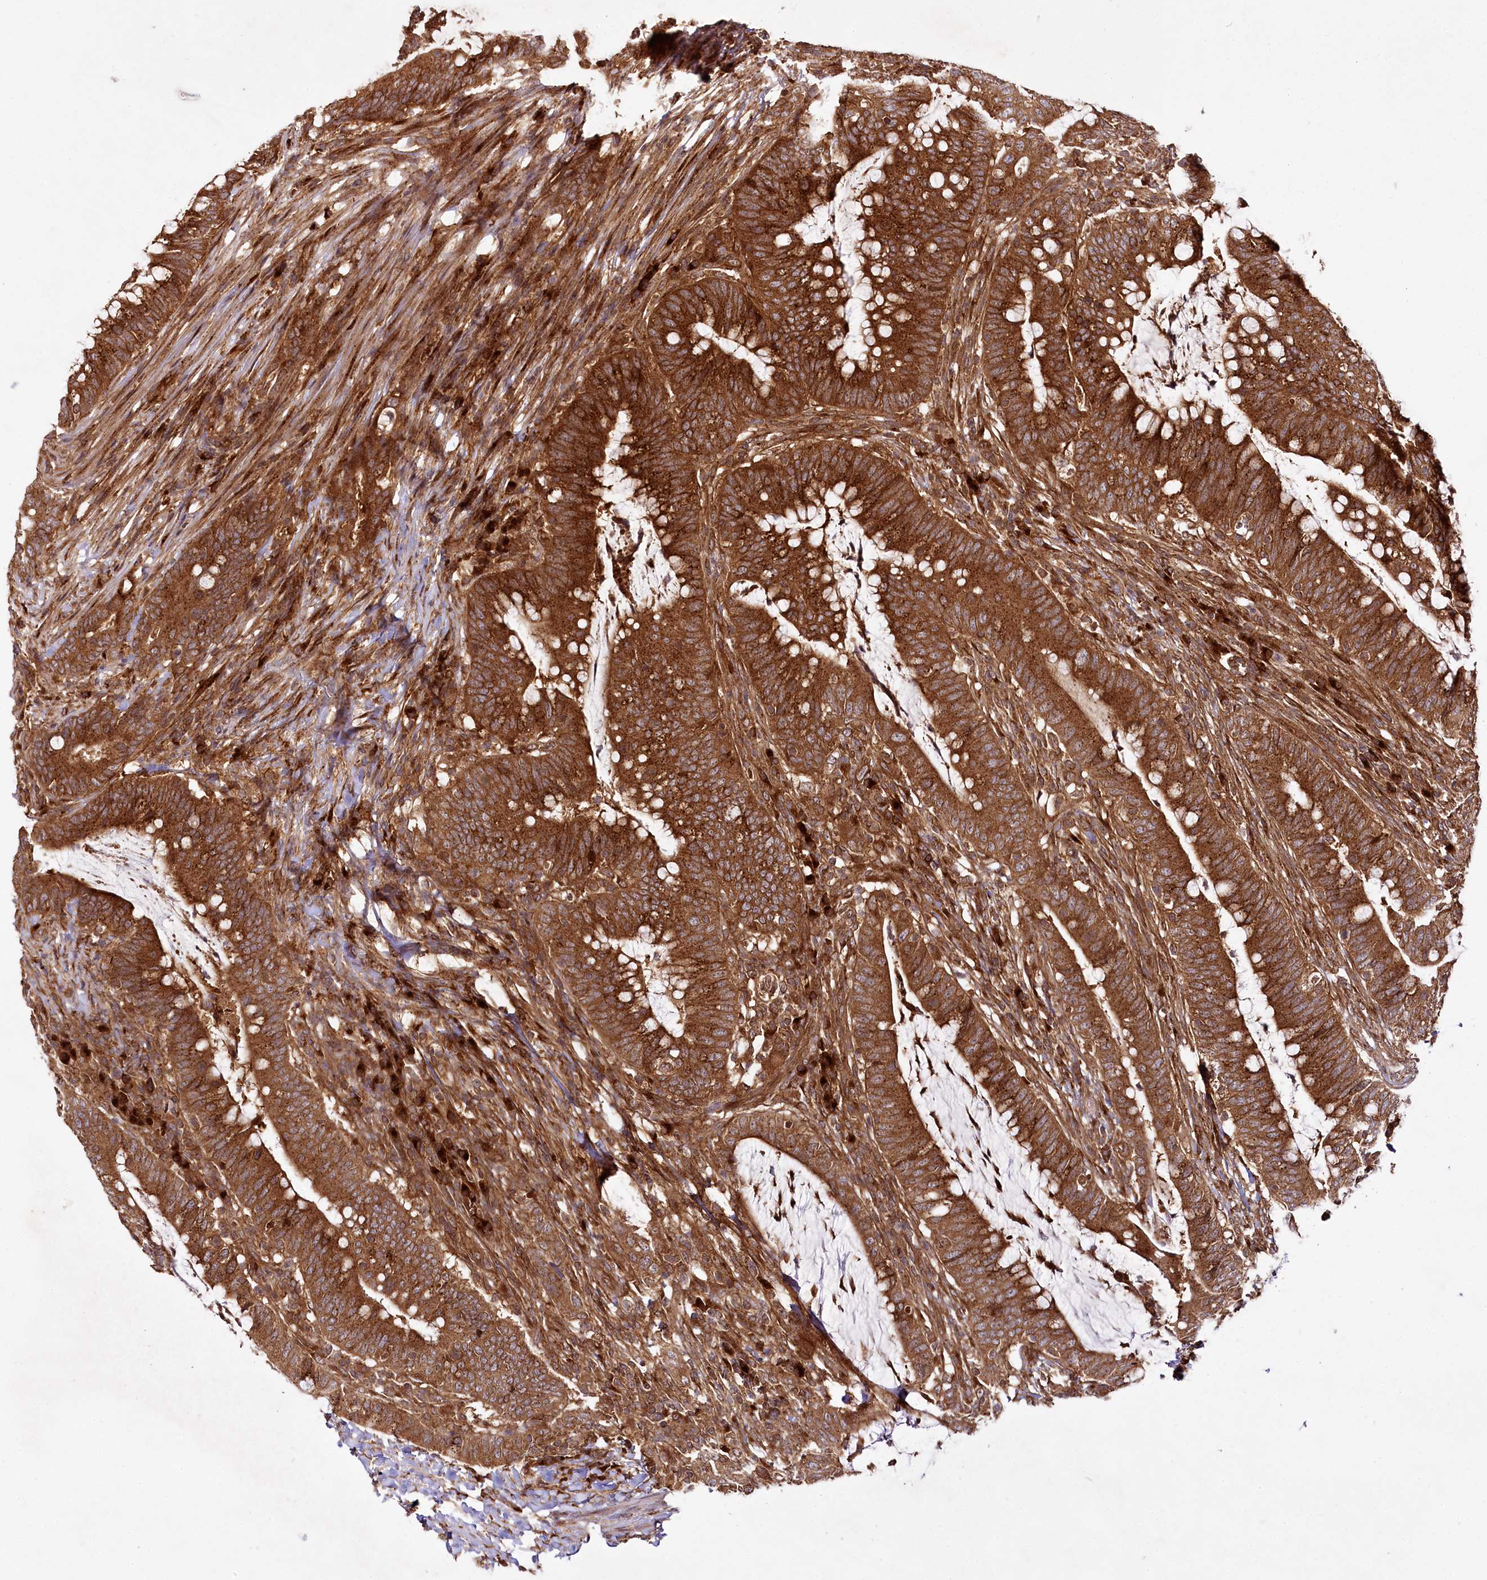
{"staining": {"intensity": "strong", "quantity": ">75%", "location": "cytoplasmic/membranous"}, "tissue": "colorectal cancer", "cell_type": "Tumor cells", "image_type": "cancer", "snomed": [{"axis": "morphology", "description": "Adenocarcinoma, NOS"}, {"axis": "topography", "description": "Colon"}], "caption": "Colorectal cancer was stained to show a protein in brown. There is high levels of strong cytoplasmic/membranous positivity in approximately >75% of tumor cells. (DAB IHC with brightfield microscopy, high magnification).", "gene": "COPG1", "patient": {"sex": "female", "age": 66}}